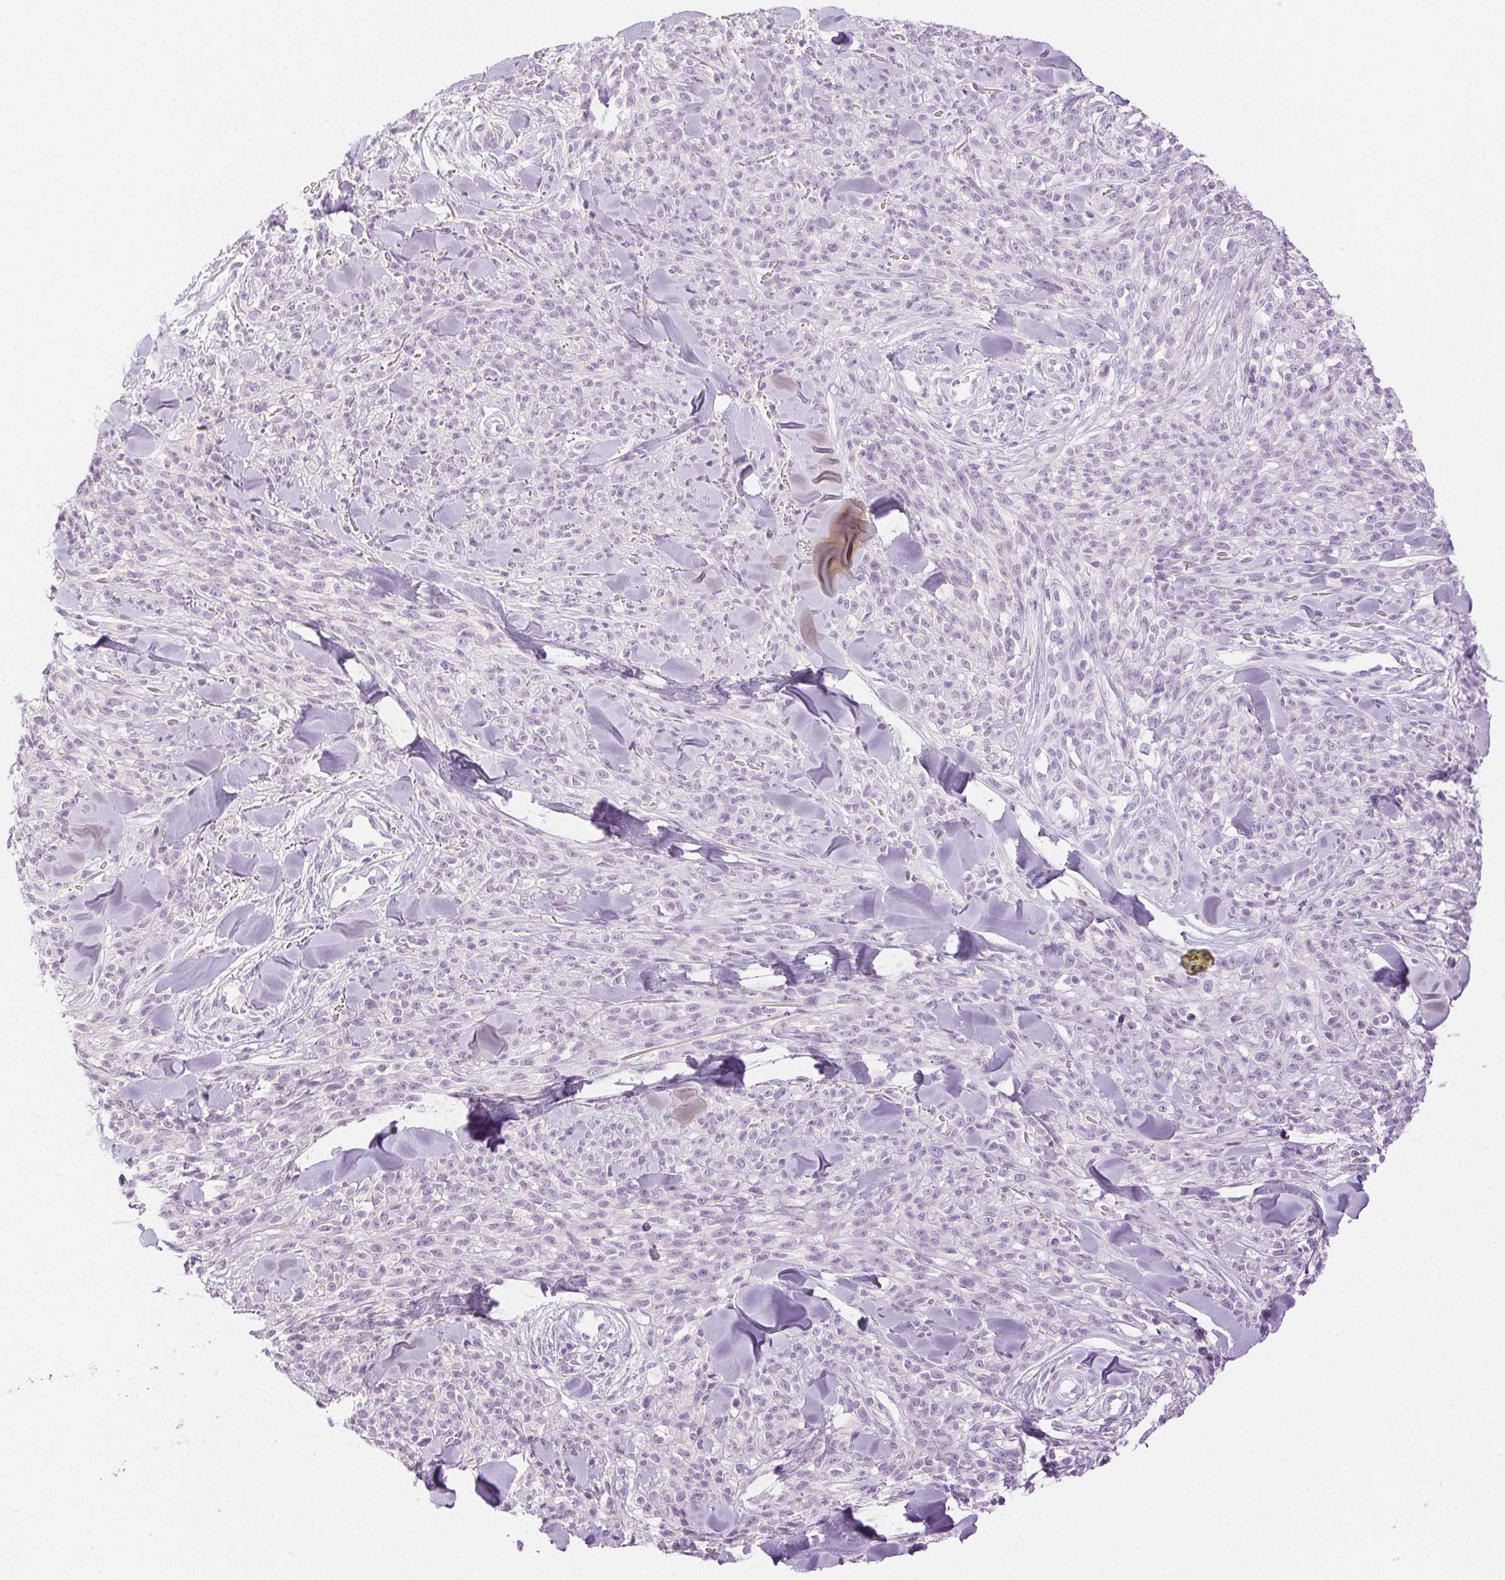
{"staining": {"intensity": "negative", "quantity": "none", "location": "none"}, "tissue": "melanoma", "cell_type": "Tumor cells", "image_type": "cancer", "snomed": [{"axis": "morphology", "description": "Malignant melanoma, NOS"}, {"axis": "topography", "description": "Skin"}, {"axis": "topography", "description": "Skin of trunk"}], "caption": "Malignant melanoma was stained to show a protein in brown. There is no significant expression in tumor cells.", "gene": "SPACA4", "patient": {"sex": "male", "age": 74}}